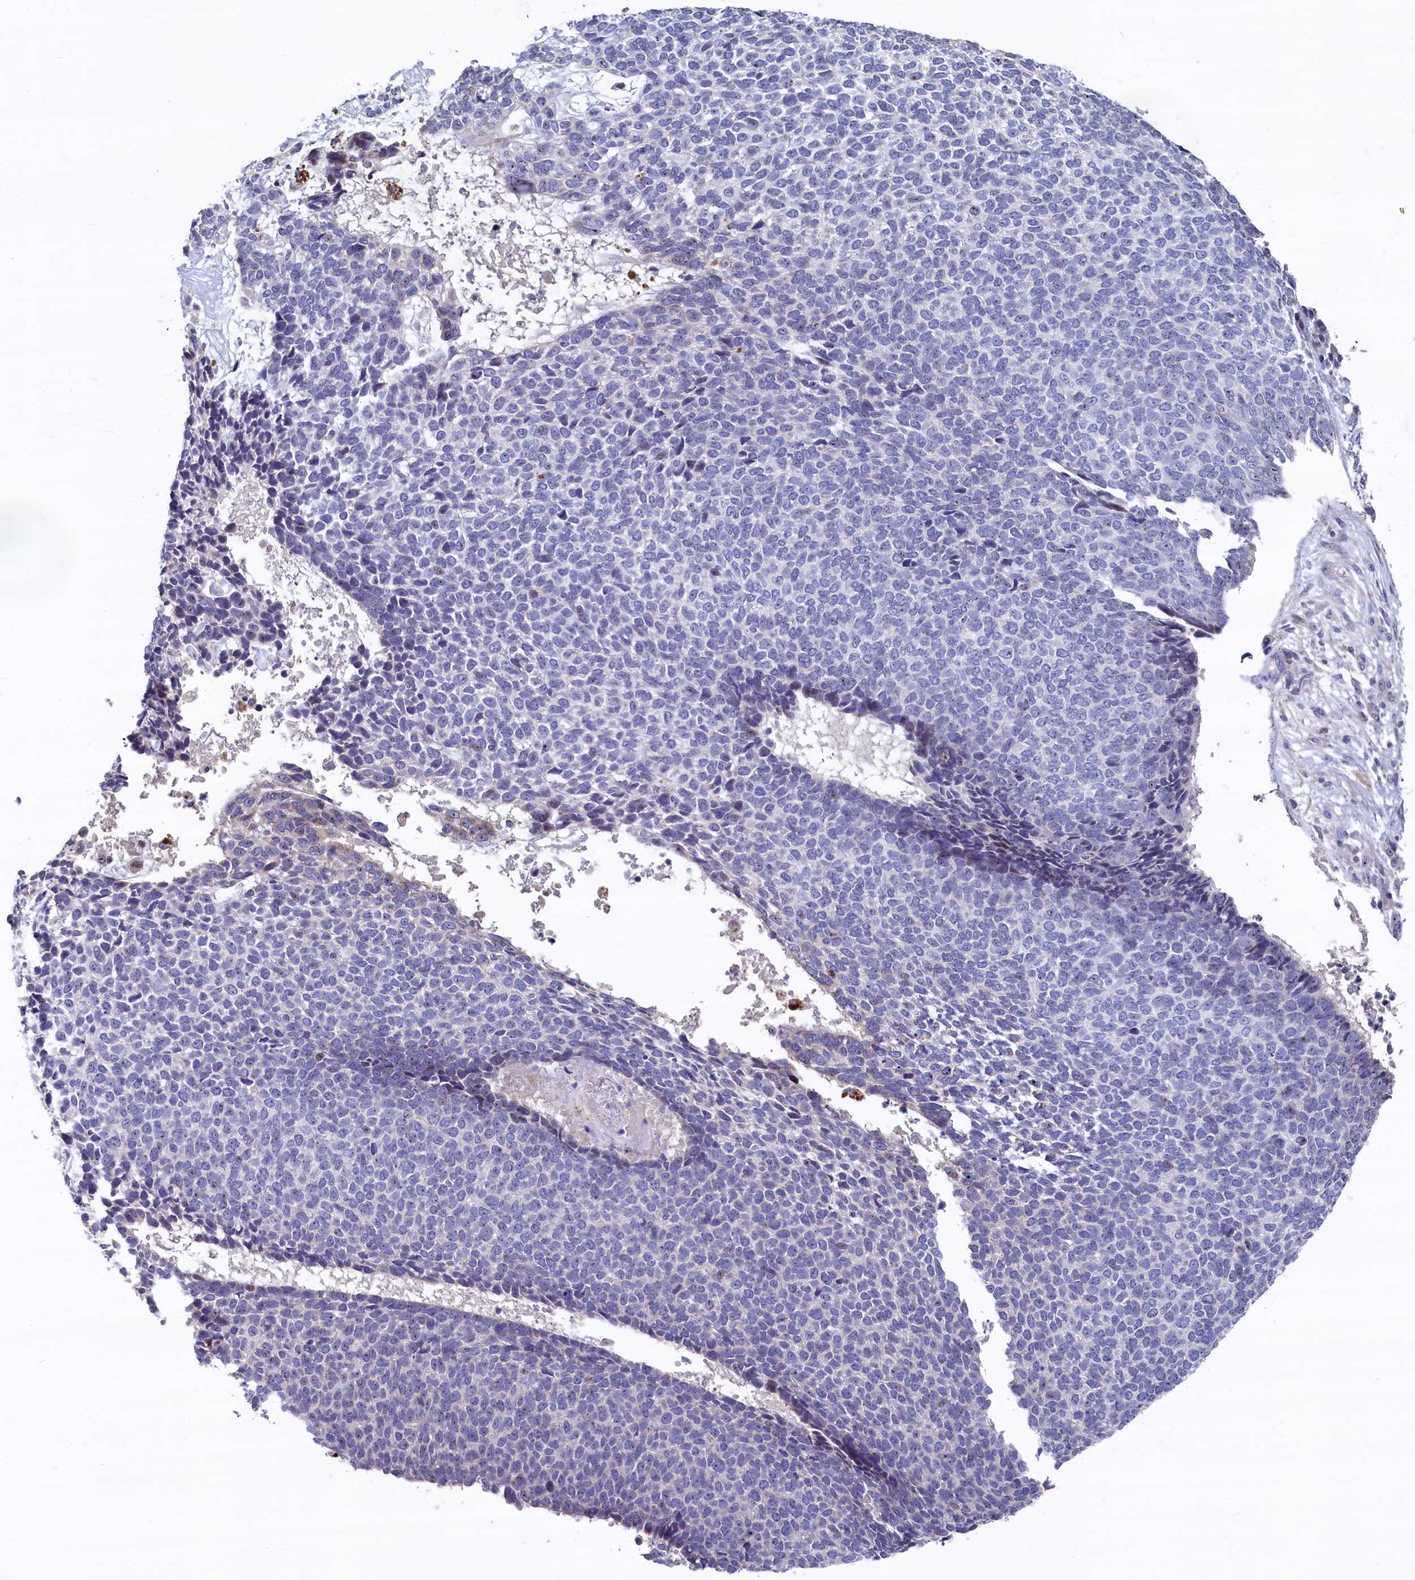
{"staining": {"intensity": "weak", "quantity": "<25%", "location": "nuclear"}, "tissue": "skin cancer", "cell_type": "Tumor cells", "image_type": "cancer", "snomed": [{"axis": "morphology", "description": "Basal cell carcinoma"}, {"axis": "topography", "description": "Skin"}], "caption": "A histopathology image of human skin basal cell carcinoma is negative for staining in tumor cells.", "gene": "ASXL3", "patient": {"sex": "female", "age": 84}}